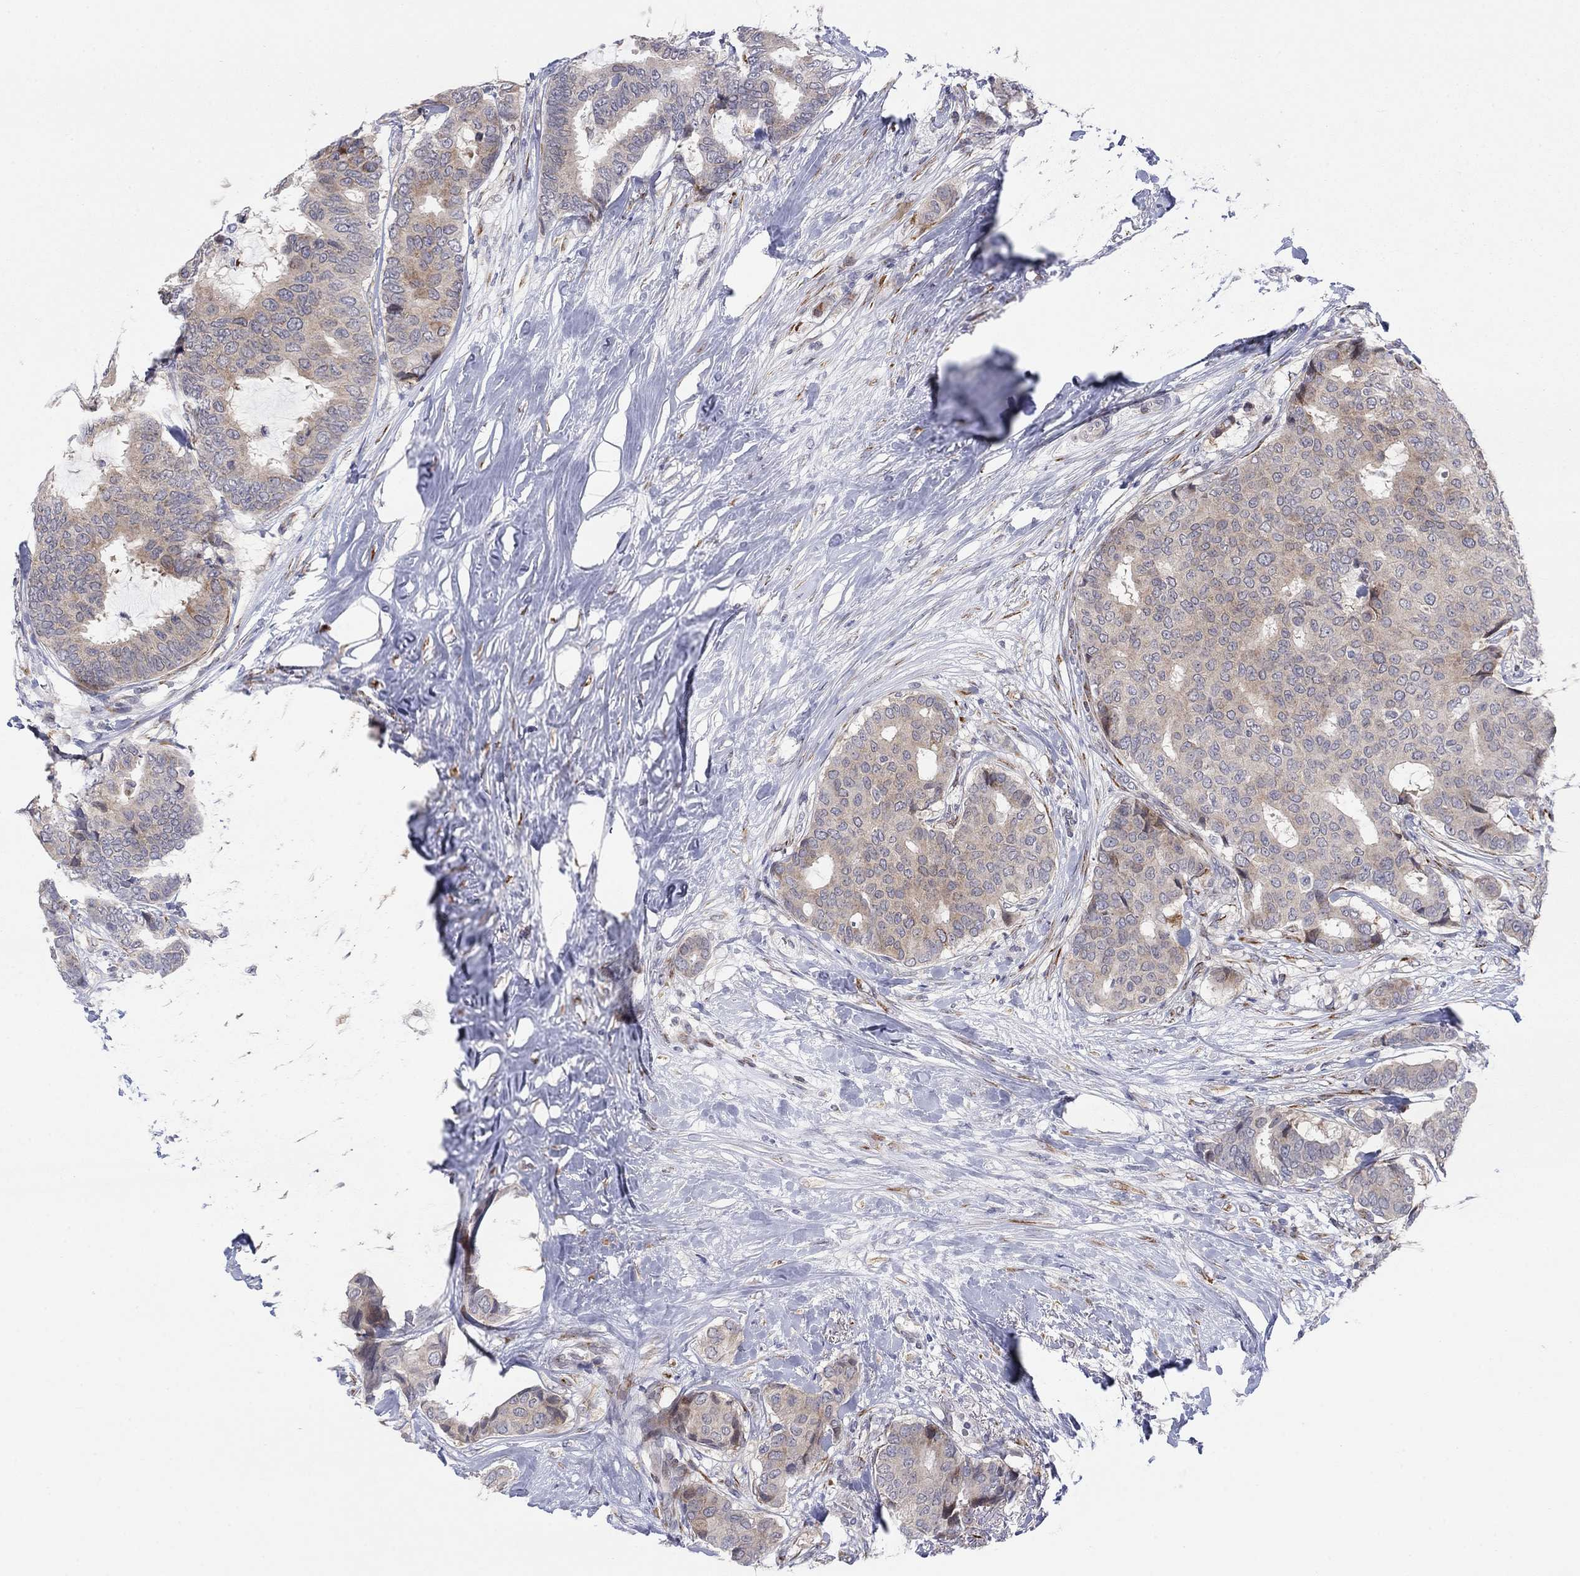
{"staining": {"intensity": "weak", "quantity": "25%-75%", "location": "cytoplasmic/membranous"}, "tissue": "breast cancer", "cell_type": "Tumor cells", "image_type": "cancer", "snomed": [{"axis": "morphology", "description": "Duct carcinoma"}, {"axis": "topography", "description": "Breast"}], "caption": "A high-resolution histopathology image shows IHC staining of breast cancer, which reveals weak cytoplasmic/membranous positivity in about 25%-75% of tumor cells. Using DAB (brown) and hematoxylin (blue) stains, captured at high magnification using brightfield microscopy.", "gene": "TTC21B", "patient": {"sex": "female", "age": 75}}